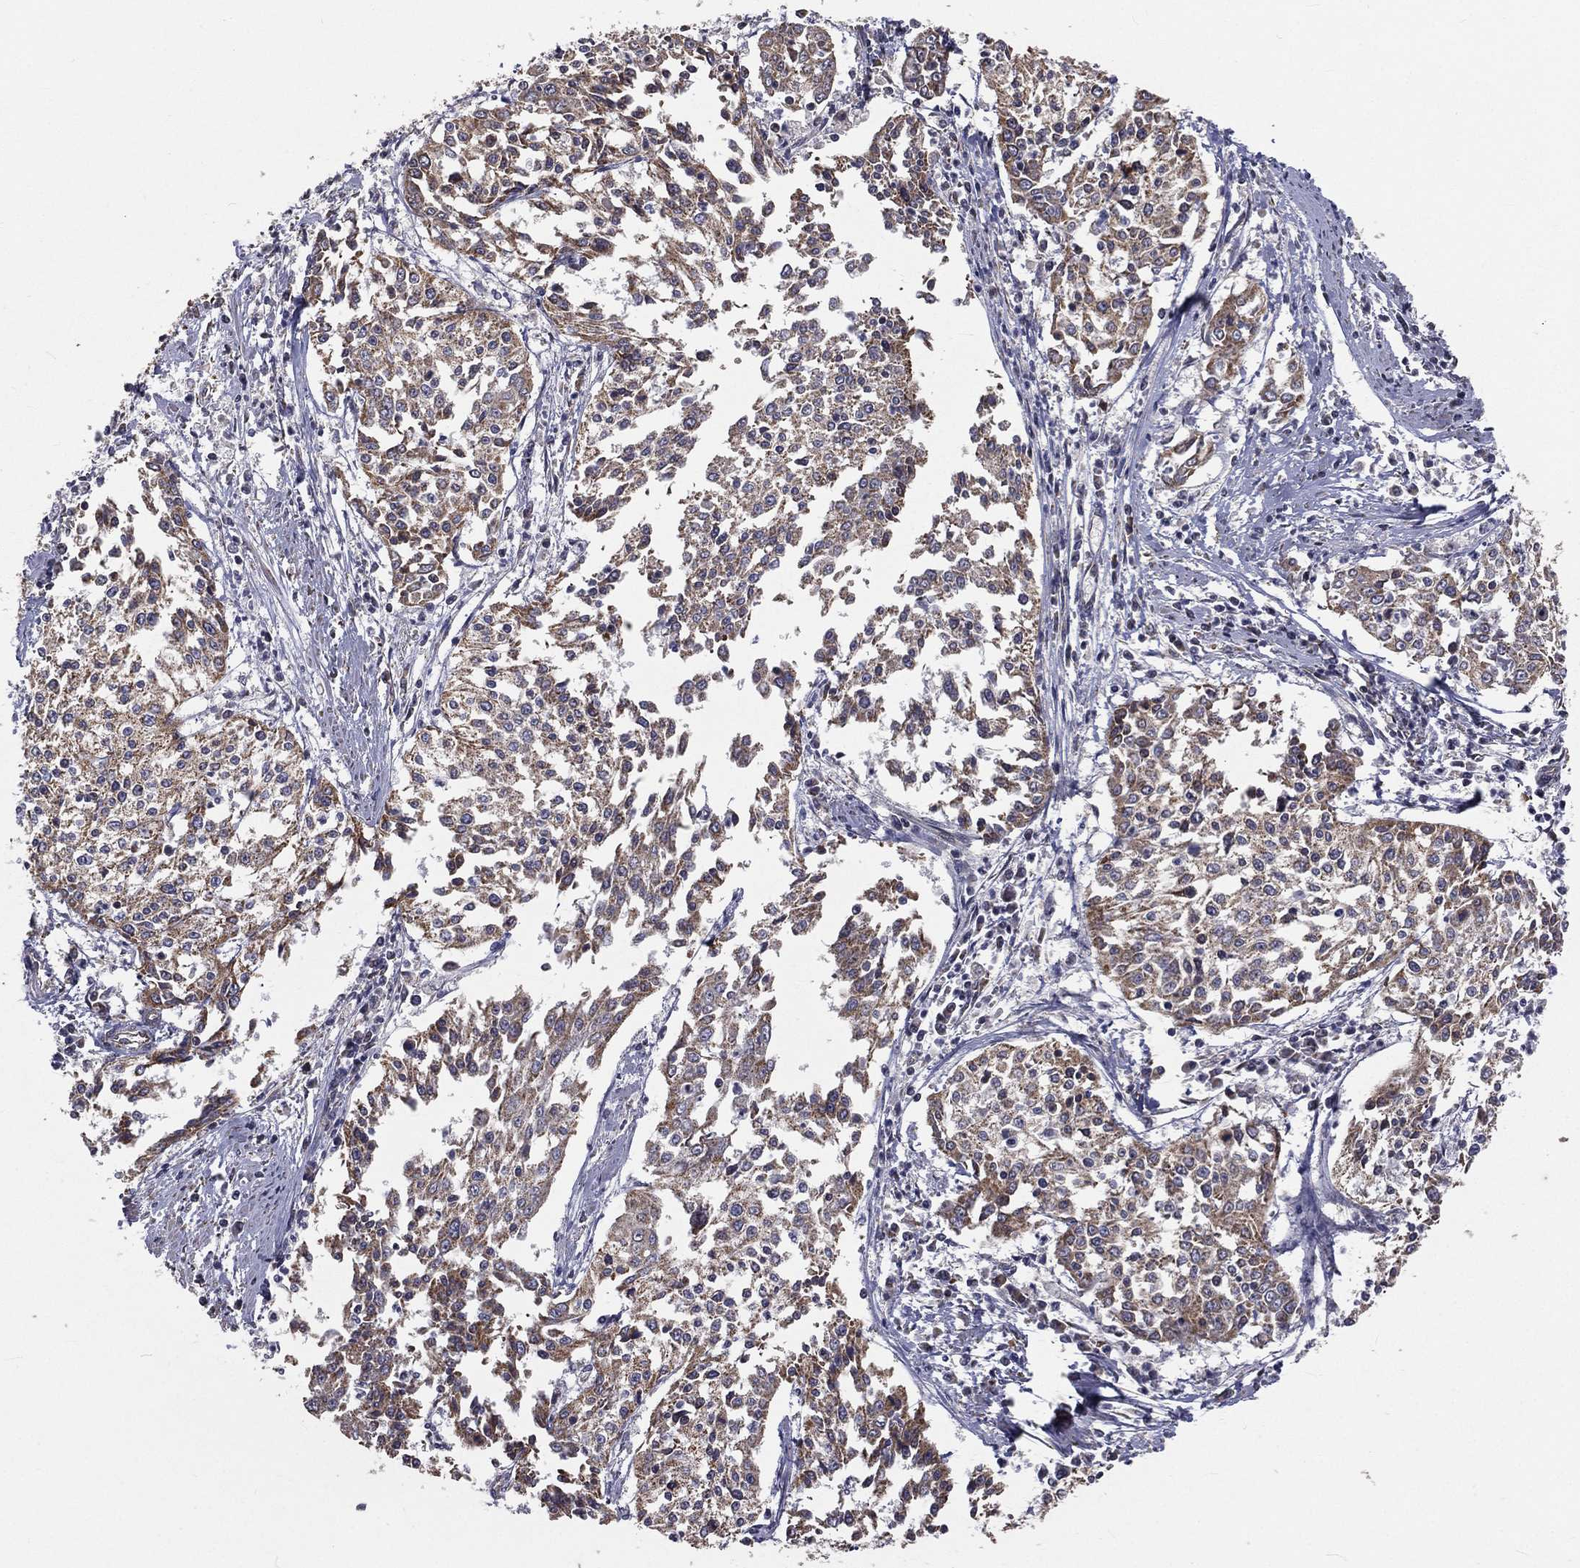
{"staining": {"intensity": "moderate", "quantity": ">75%", "location": "cytoplasmic/membranous"}, "tissue": "cervical cancer", "cell_type": "Tumor cells", "image_type": "cancer", "snomed": [{"axis": "morphology", "description": "Squamous cell carcinoma, NOS"}, {"axis": "topography", "description": "Cervix"}], "caption": "Cervical cancer (squamous cell carcinoma) stained for a protein (brown) exhibits moderate cytoplasmic/membranous positive positivity in about >75% of tumor cells.", "gene": "MRPL46", "patient": {"sex": "female", "age": 41}}